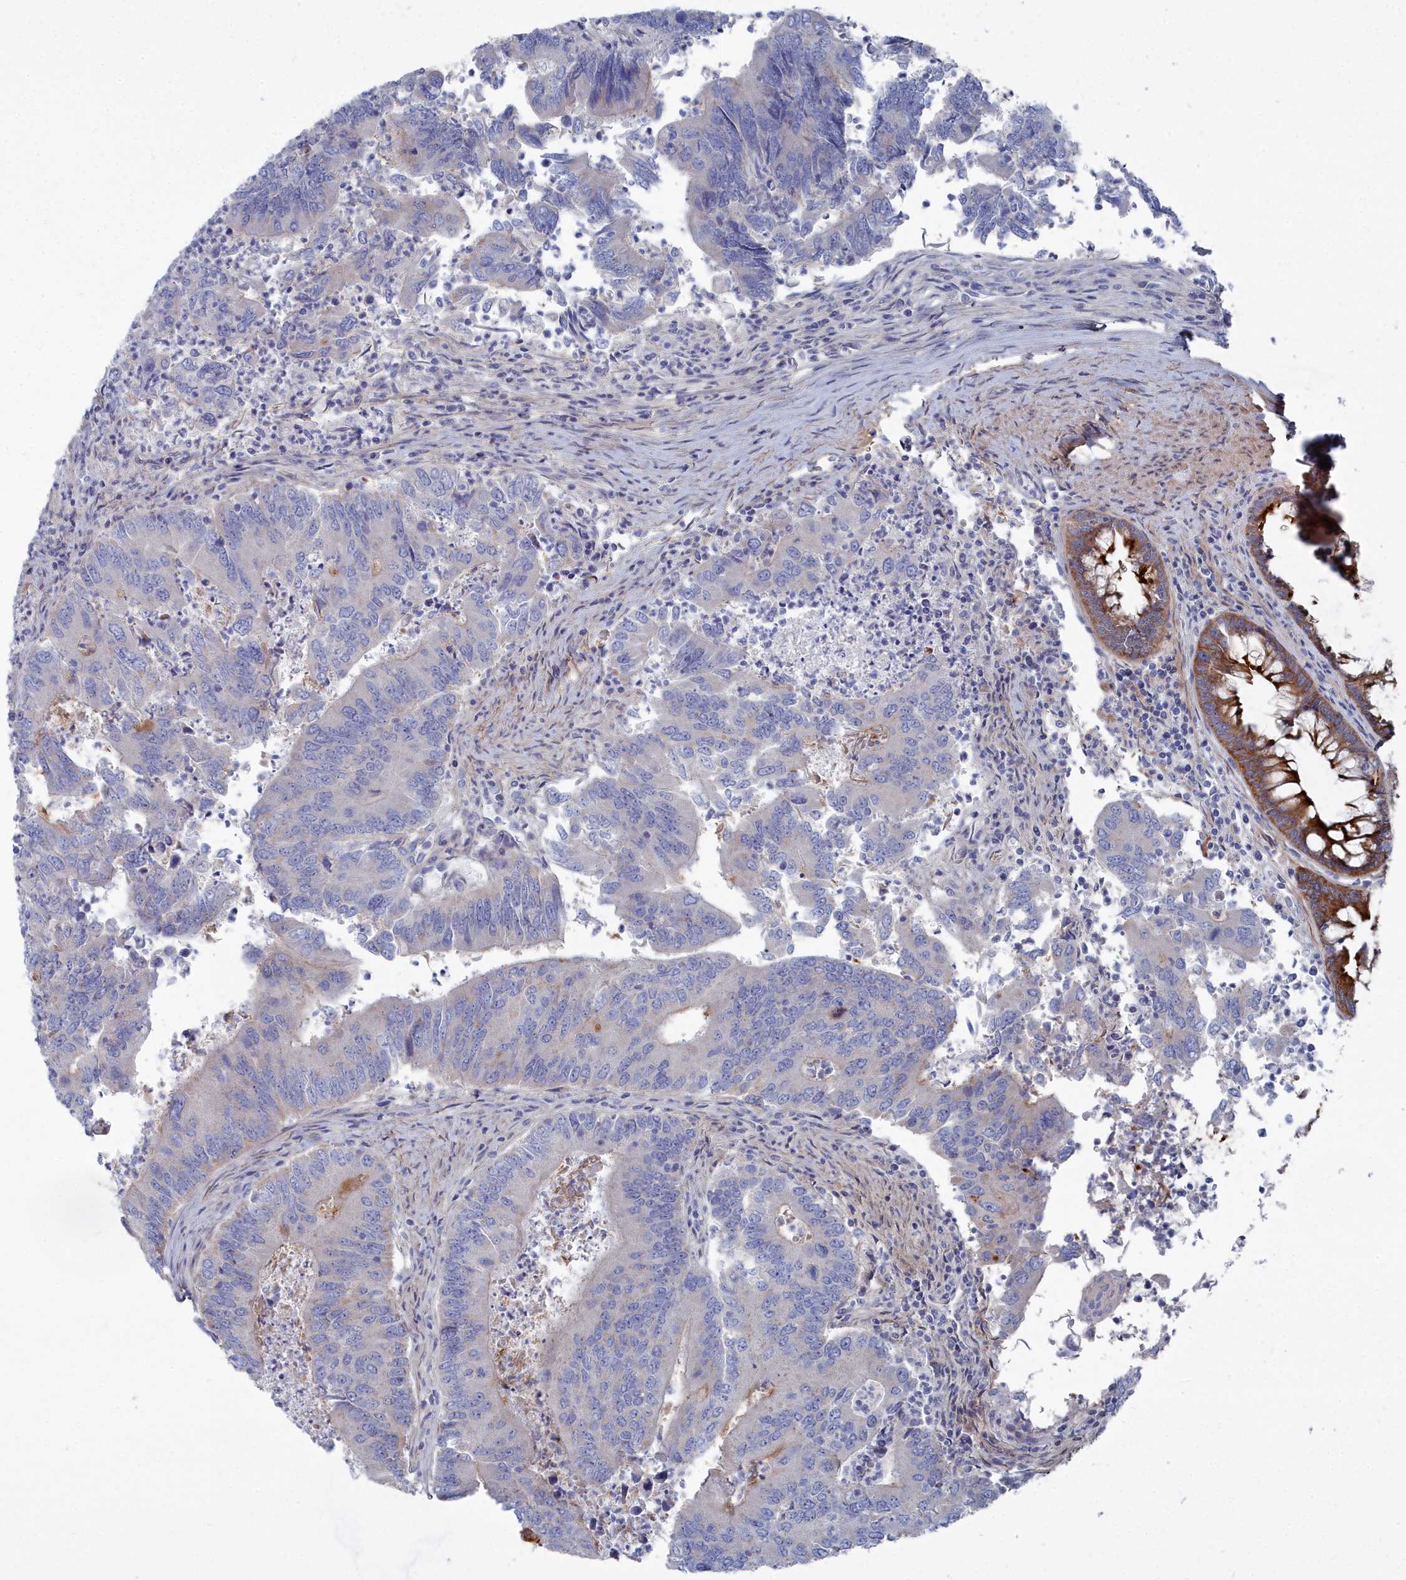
{"staining": {"intensity": "negative", "quantity": "none", "location": "none"}, "tissue": "colorectal cancer", "cell_type": "Tumor cells", "image_type": "cancer", "snomed": [{"axis": "morphology", "description": "Adenocarcinoma, NOS"}, {"axis": "topography", "description": "Colon"}], "caption": "High magnification brightfield microscopy of colorectal adenocarcinoma stained with DAB (3,3'-diaminobenzidine) (brown) and counterstained with hematoxylin (blue): tumor cells show no significant staining.", "gene": "SHISAL2A", "patient": {"sex": "female", "age": 67}}